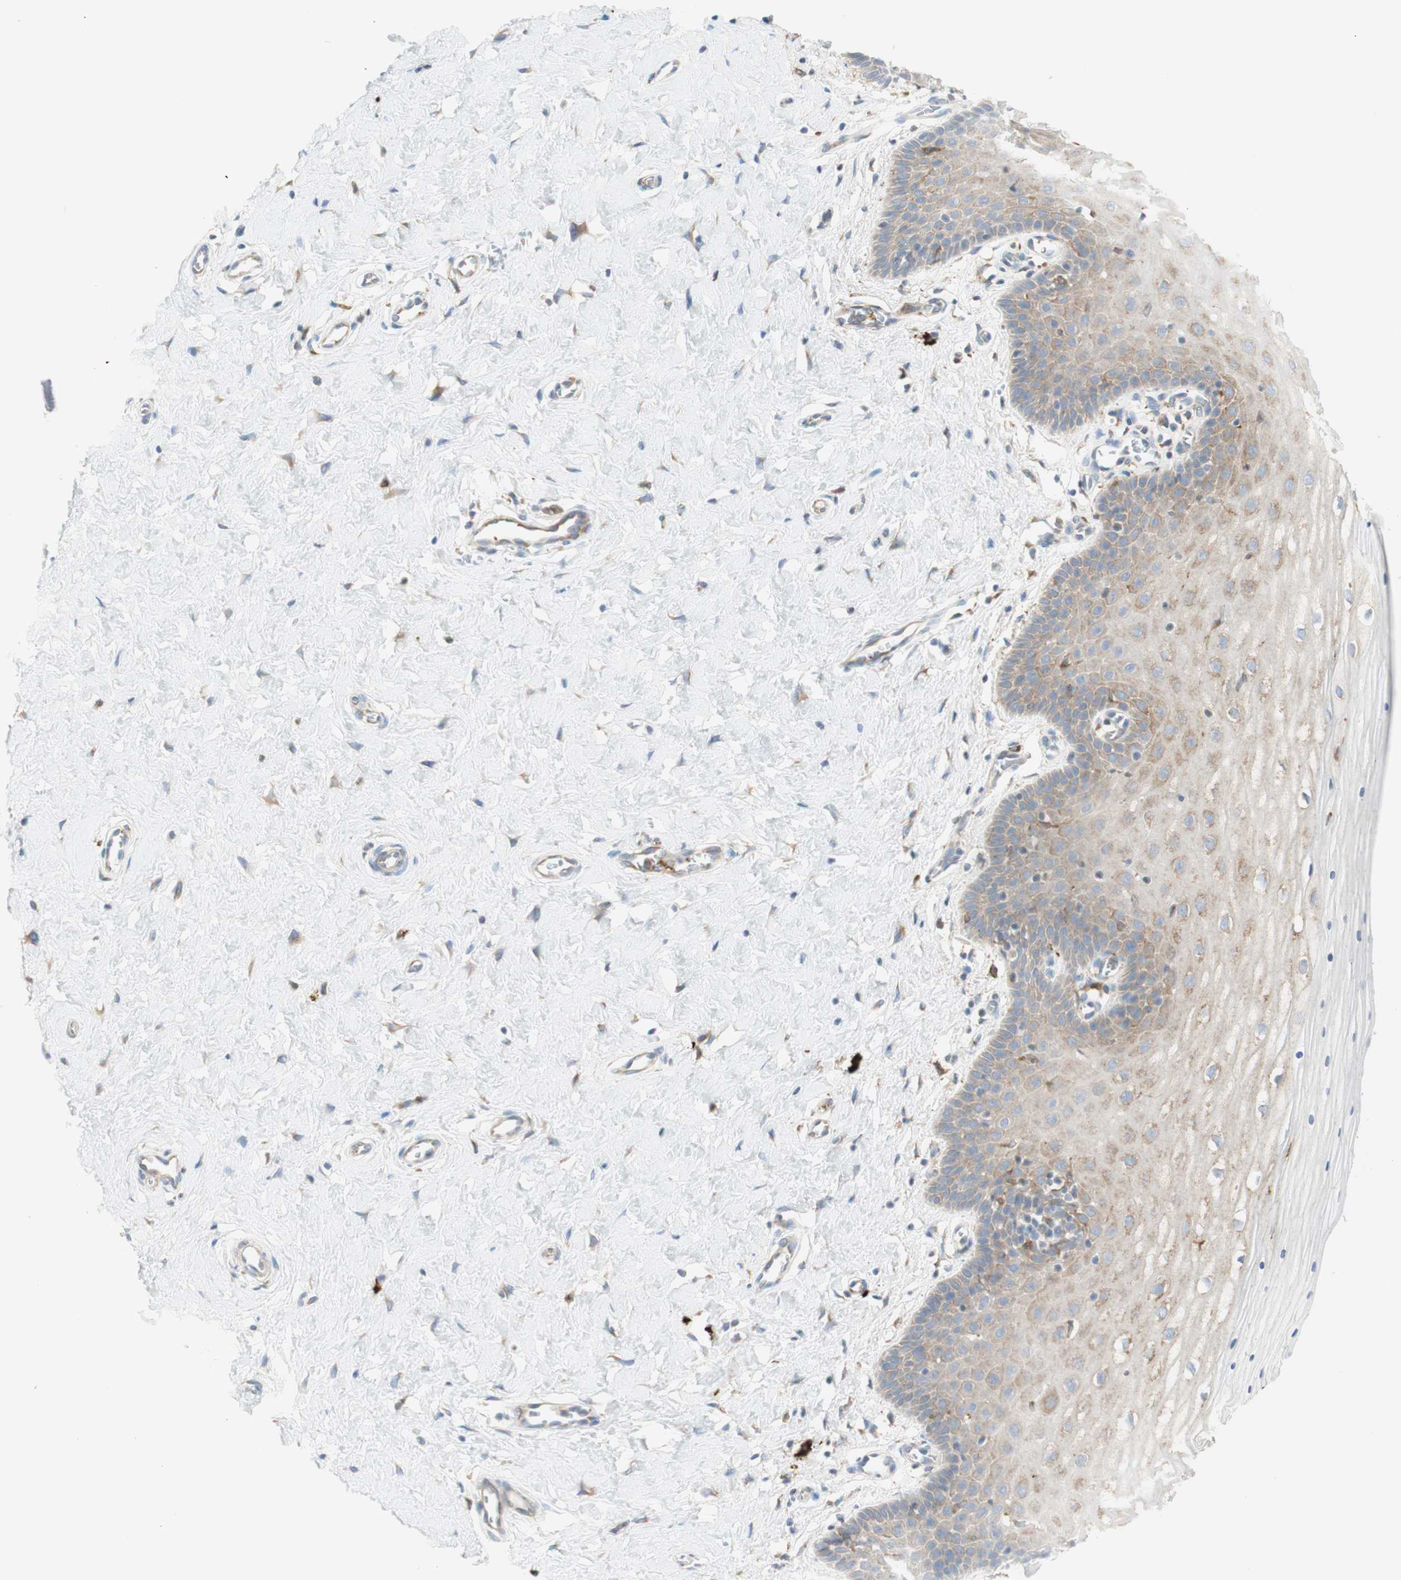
{"staining": {"intensity": "weak", "quantity": "25%-75%", "location": "cytoplasmic/membranous"}, "tissue": "cervix", "cell_type": "Squamous epithelial cells", "image_type": "normal", "snomed": [{"axis": "morphology", "description": "Normal tissue, NOS"}, {"axis": "topography", "description": "Cervix"}], "caption": "A low amount of weak cytoplasmic/membranous staining is appreciated in about 25%-75% of squamous epithelial cells in benign cervix. Nuclei are stained in blue.", "gene": "MANF", "patient": {"sex": "female", "age": 55}}